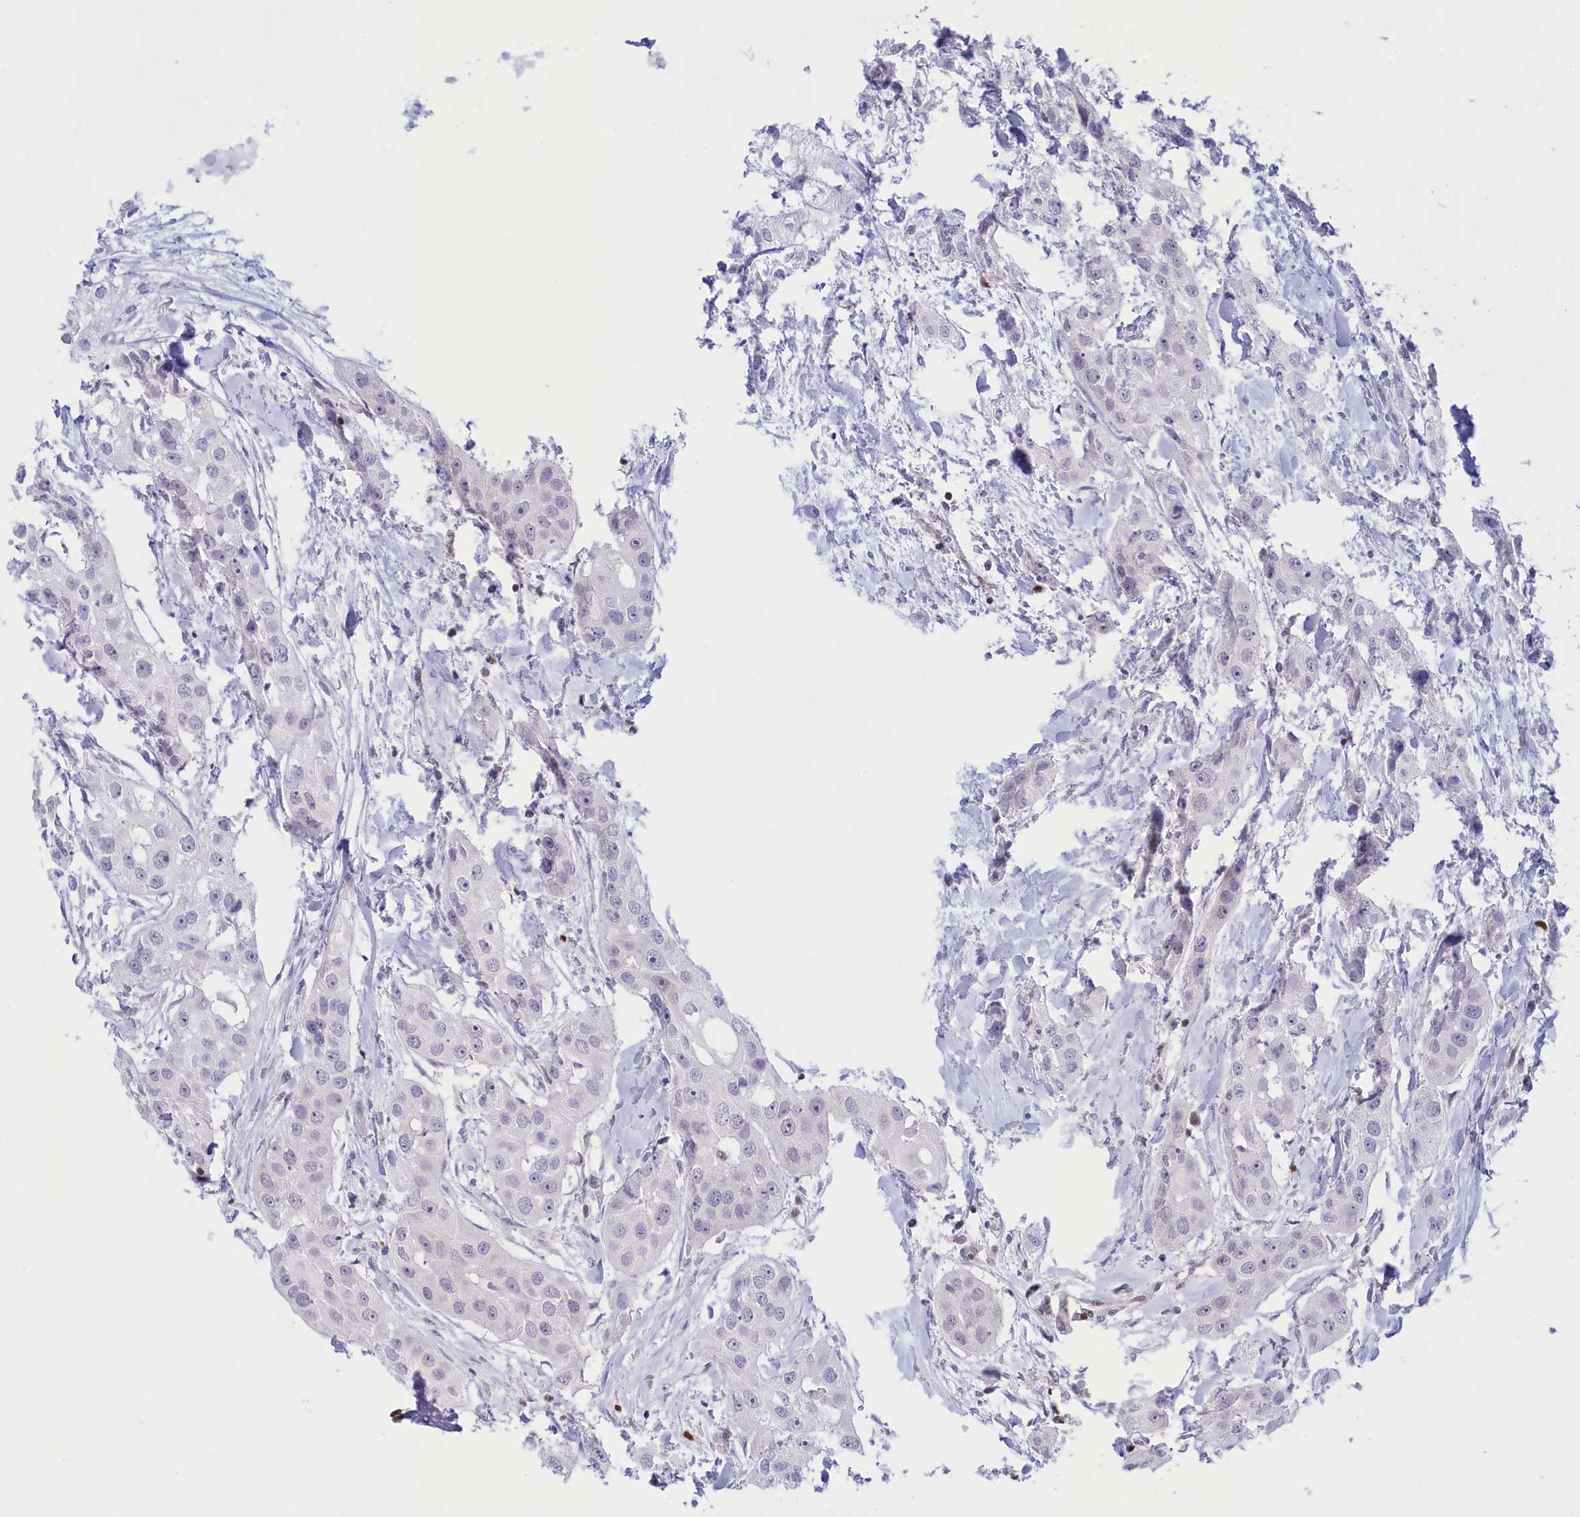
{"staining": {"intensity": "negative", "quantity": "none", "location": "none"}, "tissue": "head and neck cancer", "cell_type": "Tumor cells", "image_type": "cancer", "snomed": [{"axis": "morphology", "description": "Normal tissue, NOS"}, {"axis": "morphology", "description": "Squamous cell carcinoma, NOS"}, {"axis": "topography", "description": "Skeletal muscle"}, {"axis": "topography", "description": "Head-Neck"}], "caption": "Immunohistochemistry (IHC) micrograph of neoplastic tissue: squamous cell carcinoma (head and neck) stained with DAB (3,3'-diaminobenzidine) shows no significant protein staining in tumor cells.", "gene": "IZUMO2", "patient": {"sex": "male", "age": 51}}